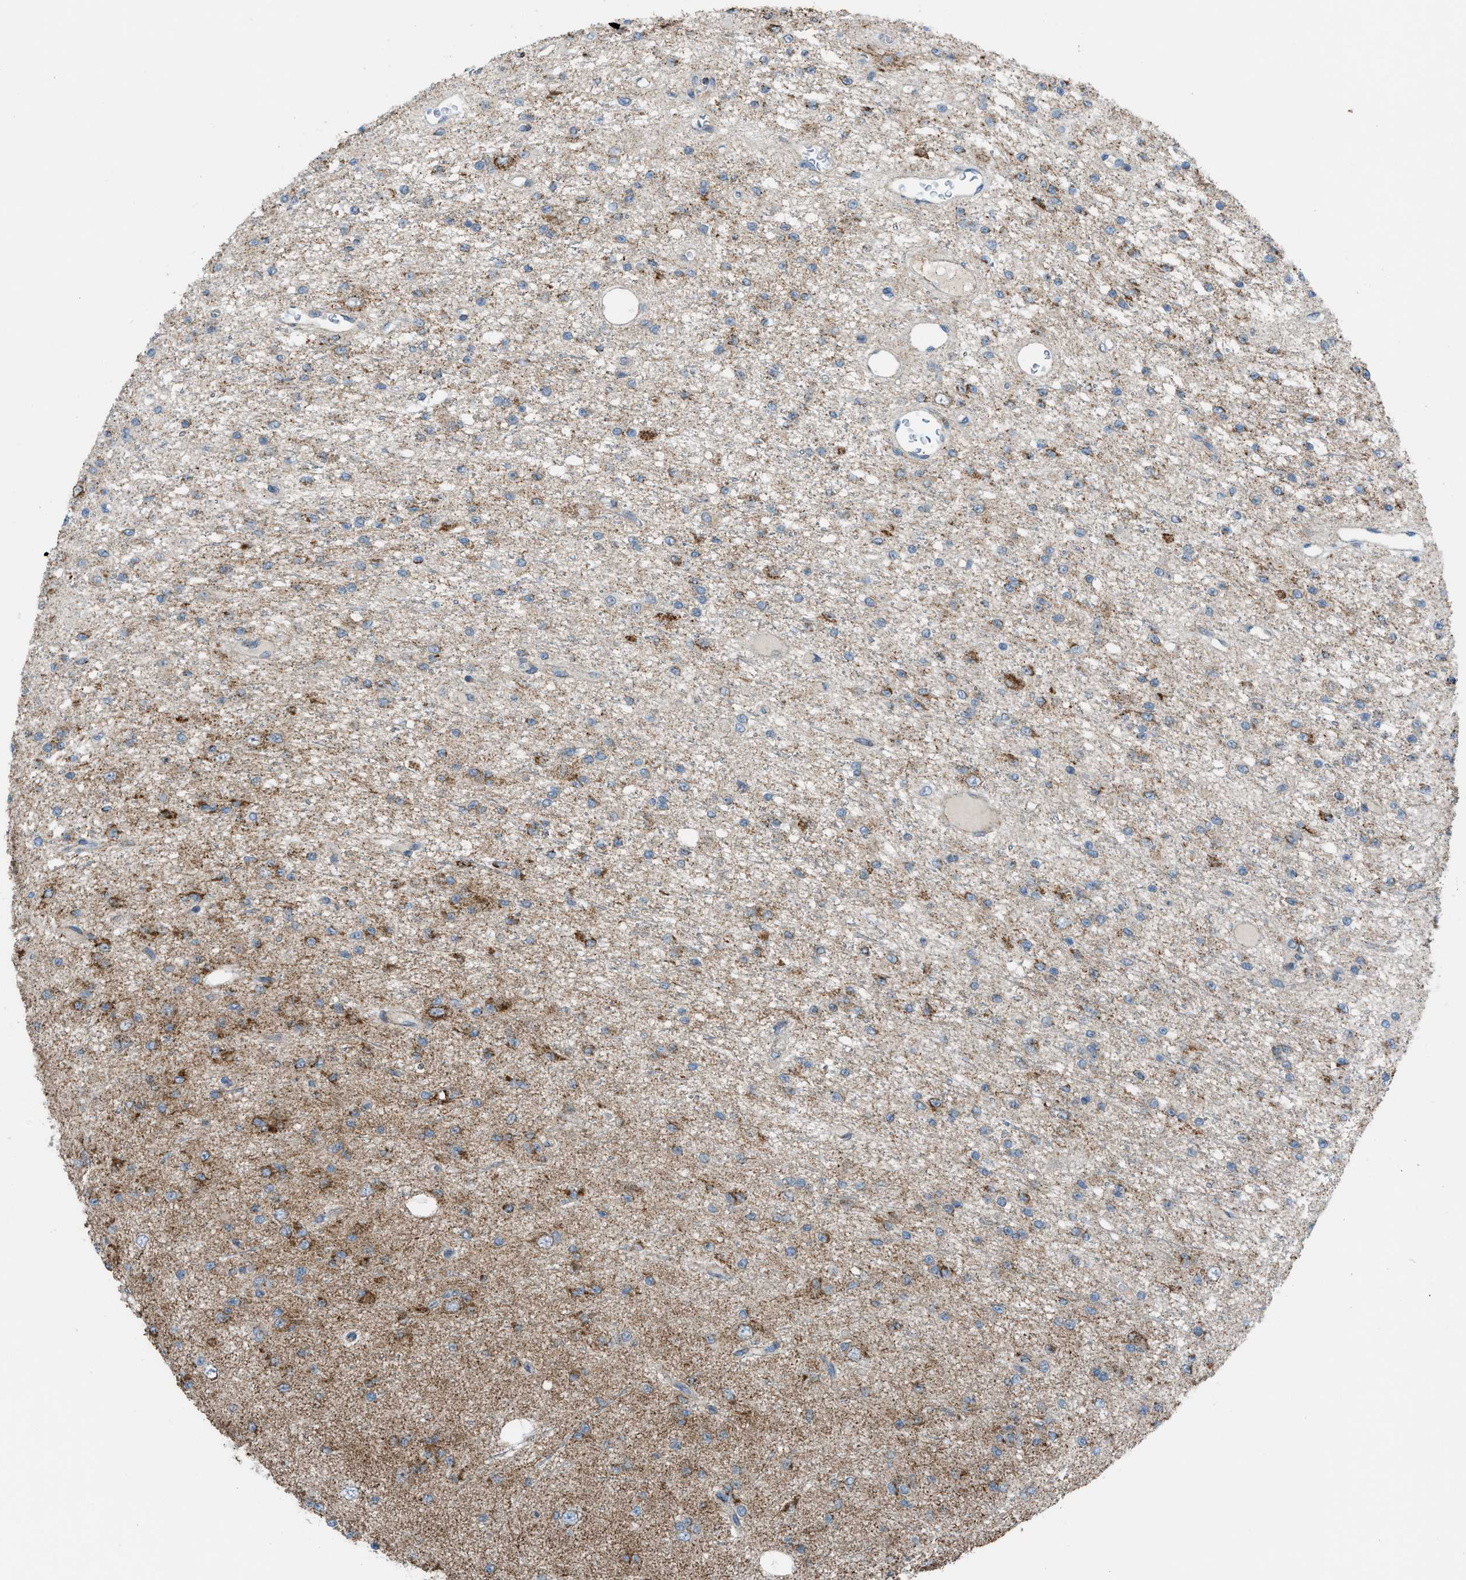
{"staining": {"intensity": "strong", "quantity": "<25%", "location": "cytoplasmic/membranous"}, "tissue": "glioma", "cell_type": "Tumor cells", "image_type": "cancer", "snomed": [{"axis": "morphology", "description": "Glioma, malignant, Low grade"}, {"axis": "topography", "description": "Brain"}], "caption": "IHC of human glioma shows medium levels of strong cytoplasmic/membranous staining in about <25% of tumor cells.", "gene": "SRM", "patient": {"sex": "male", "age": 38}}